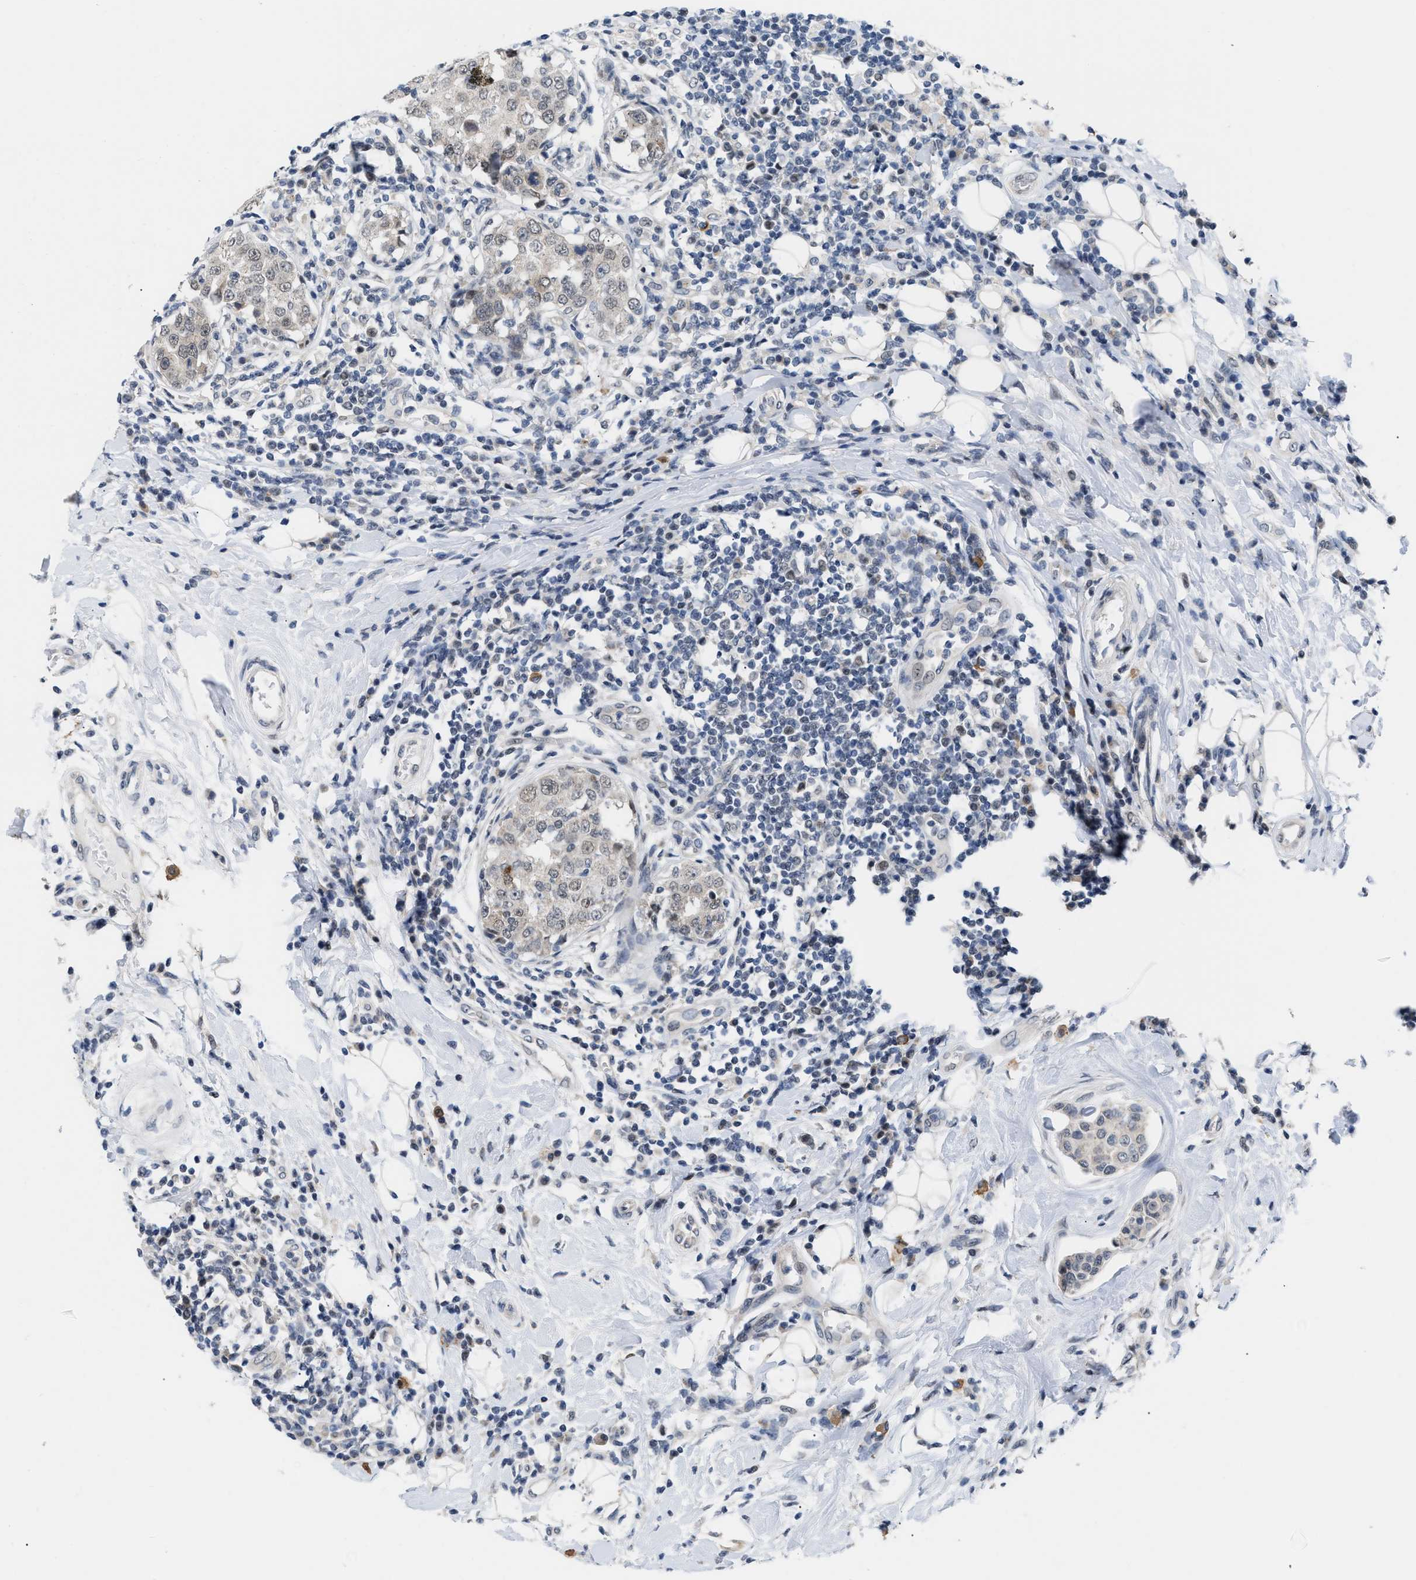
{"staining": {"intensity": "moderate", "quantity": "25%-75%", "location": "cytoplasmic/membranous"}, "tissue": "breast cancer", "cell_type": "Tumor cells", "image_type": "cancer", "snomed": [{"axis": "morphology", "description": "Duct carcinoma"}, {"axis": "topography", "description": "Breast"}], "caption": "There is medium levels of moderate cytoplasmic/membranous expression in tumor cells of breast cancer (intraductal carcinoma), as demonstrated by immunohistochemical staining (brown color).", "gene": "TXNRD3", "patient": {"sex": "female", "age": 27}}